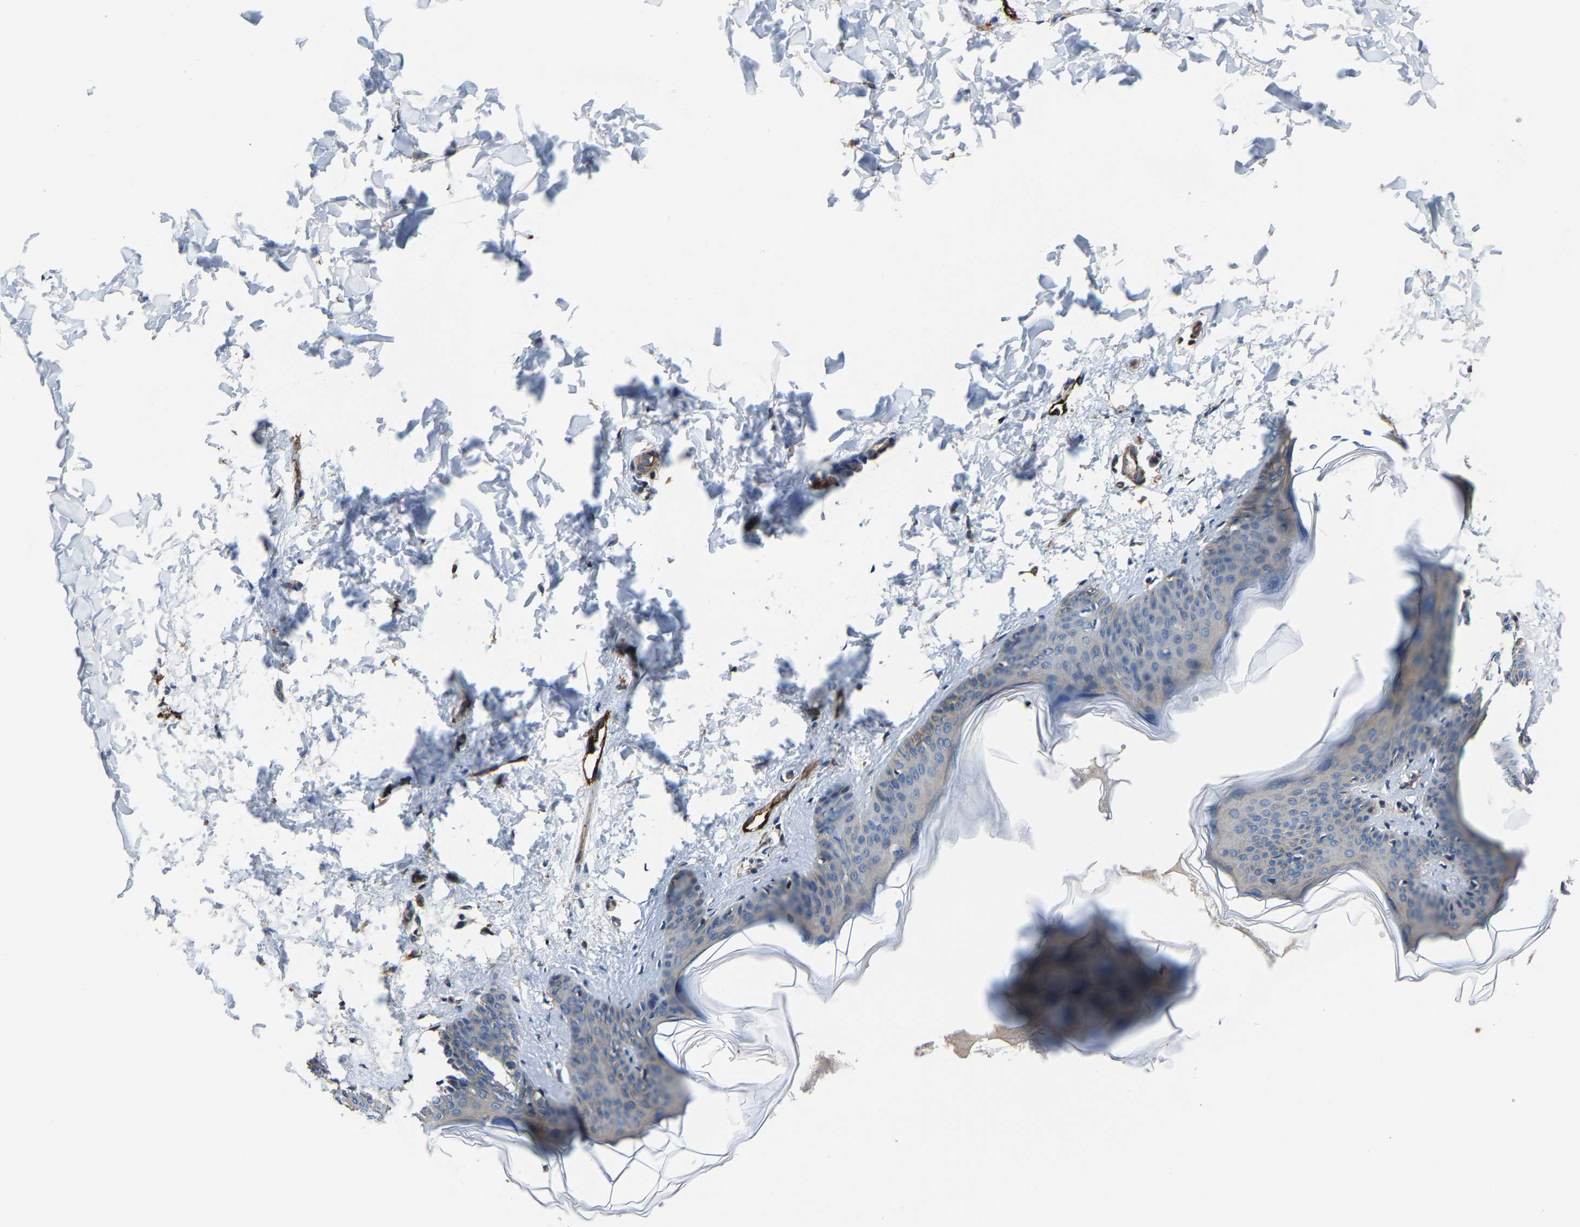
{"staining": {"intensity": "weak", "quantity": ">75%", "location": "cytoplasmic/membranous"}, "tissue": "skin", "cell_type": "Fibroblasts", "image_type": "normal", "snomed": [{"axis": "morphology", "description": "Normal tissue, NOS"}, {"axis": "topography", "description": "Skin"}], "caption": "Fibroblasts reveal weak cytoplasmic/membranous expression in about >75% of cells in unremarkable skin. The protein is shown in brown color, while the nuclei are stained blue.", "gene": "GFRA3", "patient": {"sex": "female", "age": 17}}